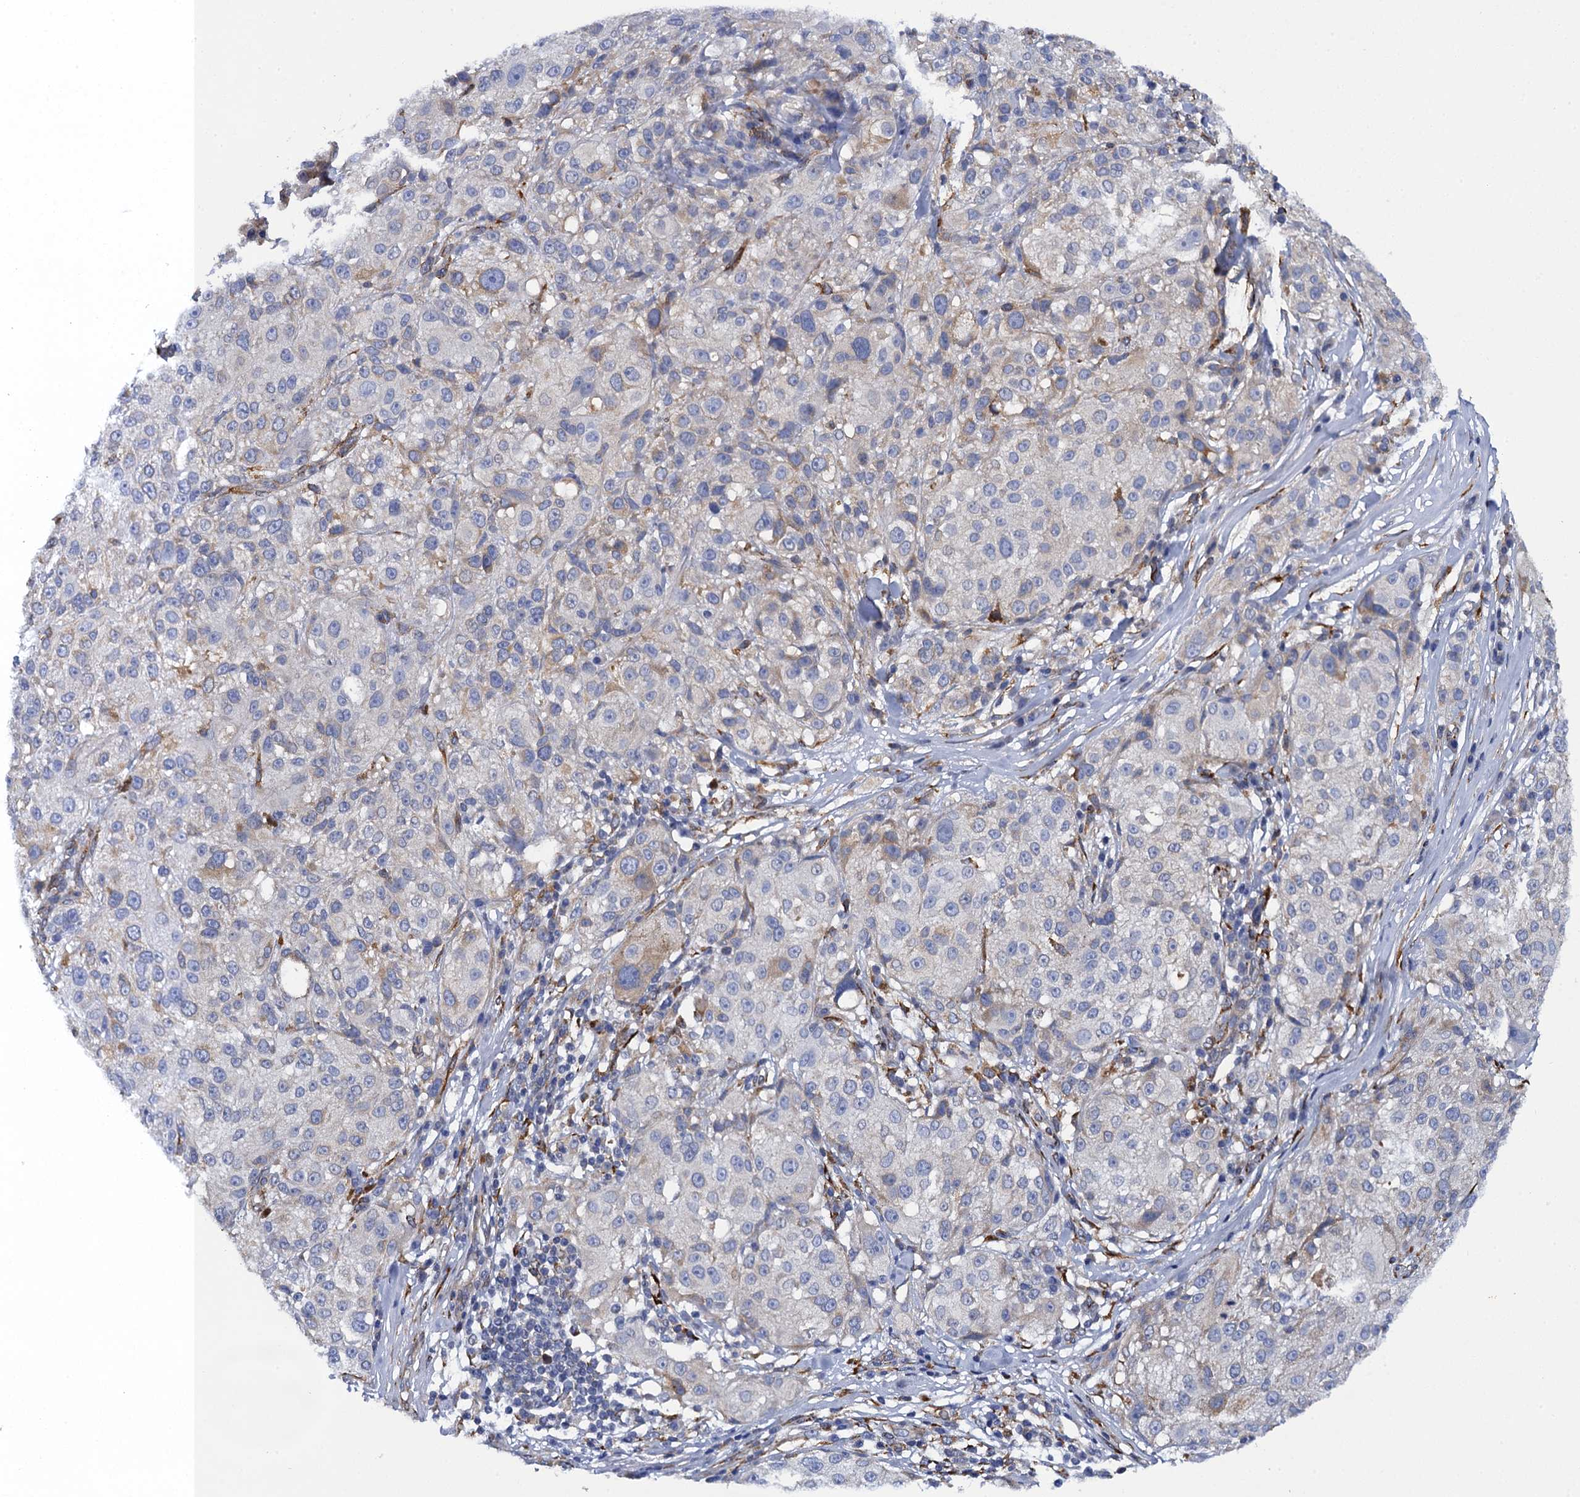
{"staining": {"intensity": "weak", "quantity": "<25%", "location": "cytoplasmic/membranous"}, "tissue": "melanoma", "cell_type": "Tumor cells", "image_type": "cancer", "snomed": [{"axis": "morphology", "description": "Necrosis, NOS"}, {"axis": "morphology", "description": "Malignant melanoma, NOS"}, {"axis": "topography", "description": "Skin"}], "caption": "DAB (3,3'-diaminobenzidine) immunohistochemical staining of malignant melanoma displays no significant staining in tumor cells.", "gene": "POGLUT3", "patient": {"sex": "female", "age": 87}}